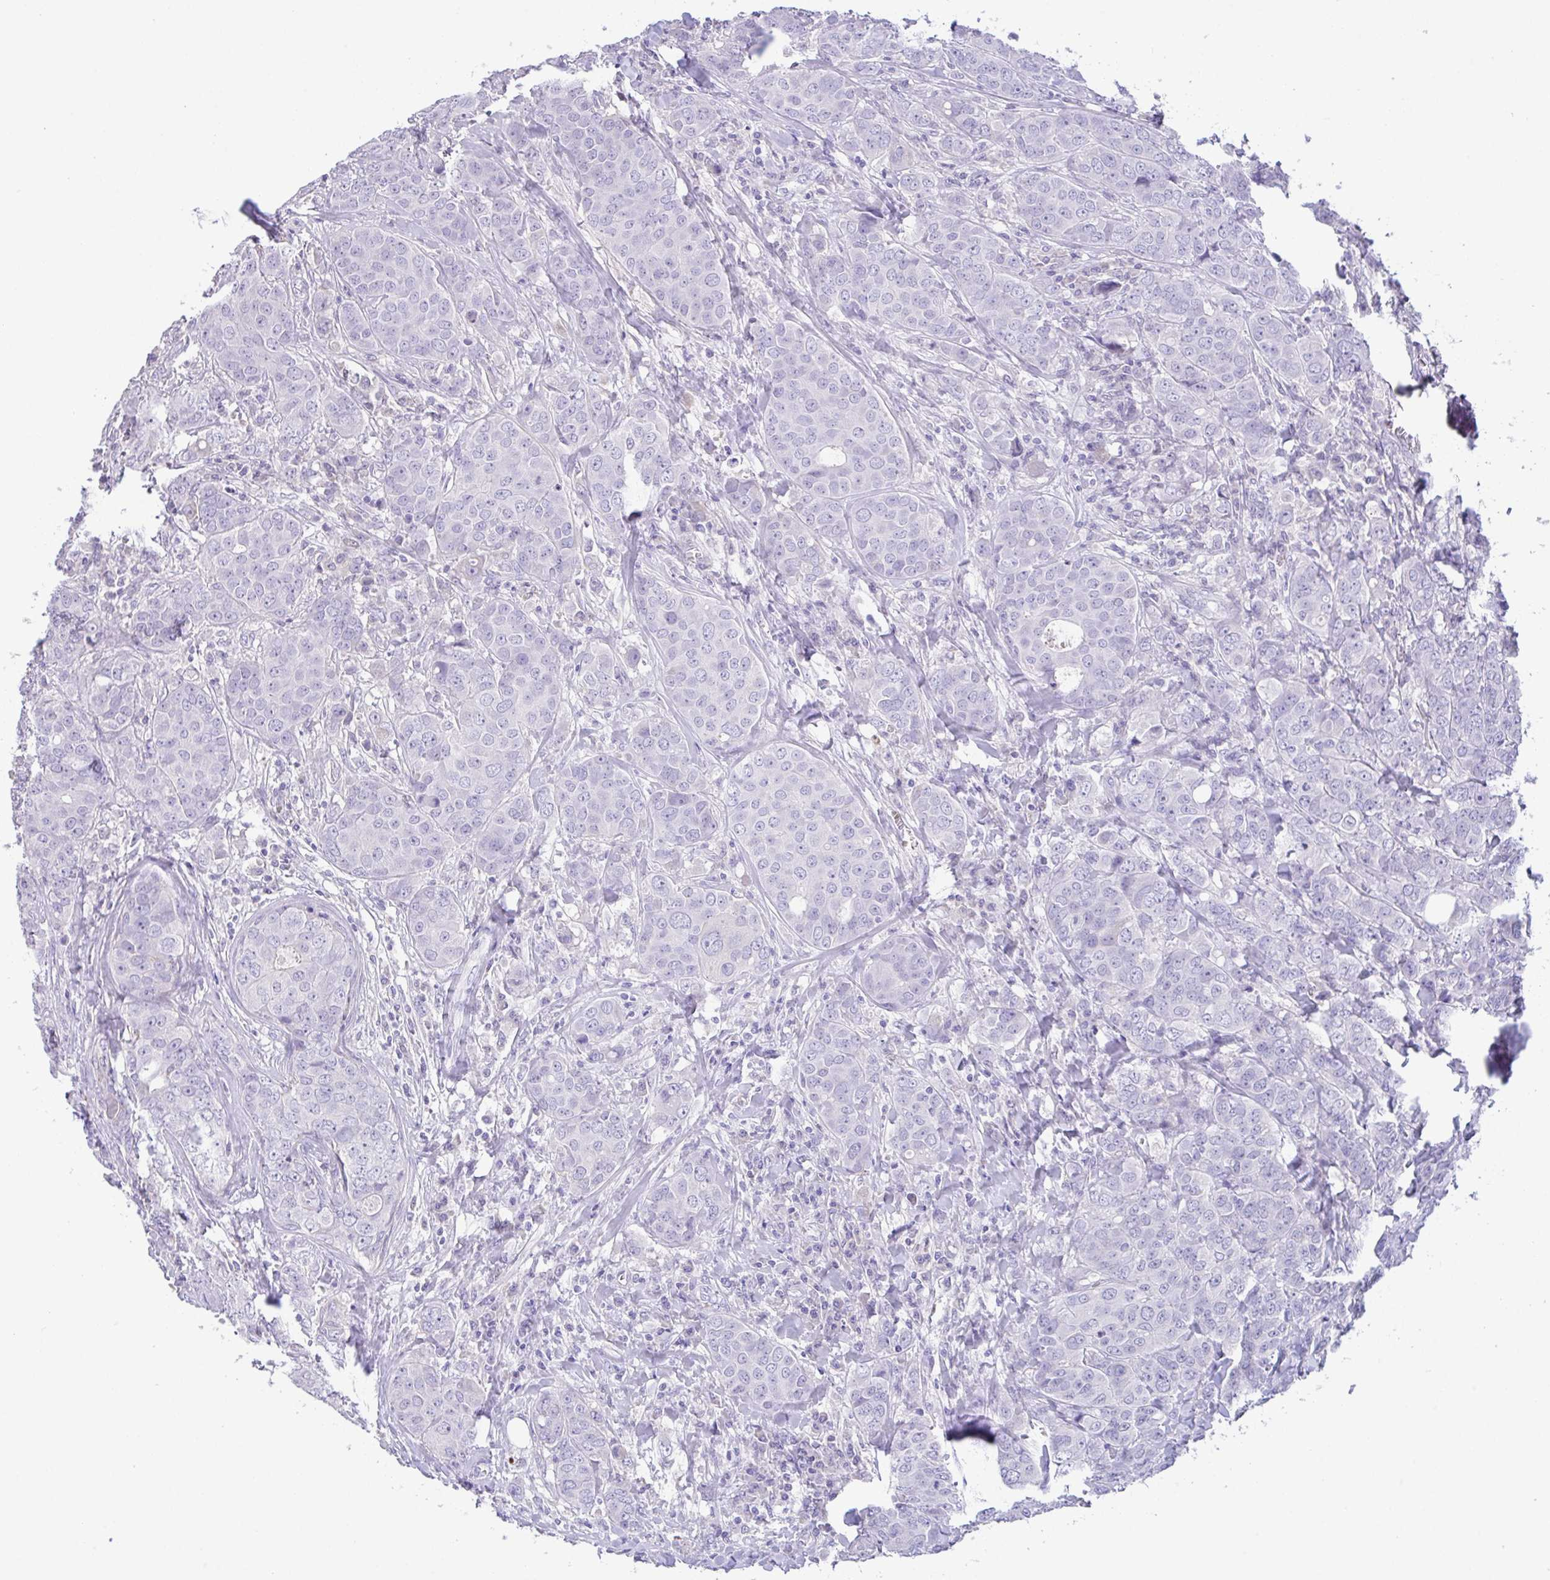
{"staining": {"intensity": "negative", "quantity": "none", "location": "none"}, "tissue": "breast cancer", "cell_type": "Tumor cells", "image_type": "cancer", "snomed": [{"axis": "morphology", "description": "Duct carcinoma"}, {"axis": "topography", "description": "Breast"}], "caption": "High power microscopy image of an immunohistochemistry micrograph of breast cancer (intraductal carcinoma), revealing no significant staining in tumor cells.", "gene": "CA10", "patient": {"sex": "female", "age": 43}}